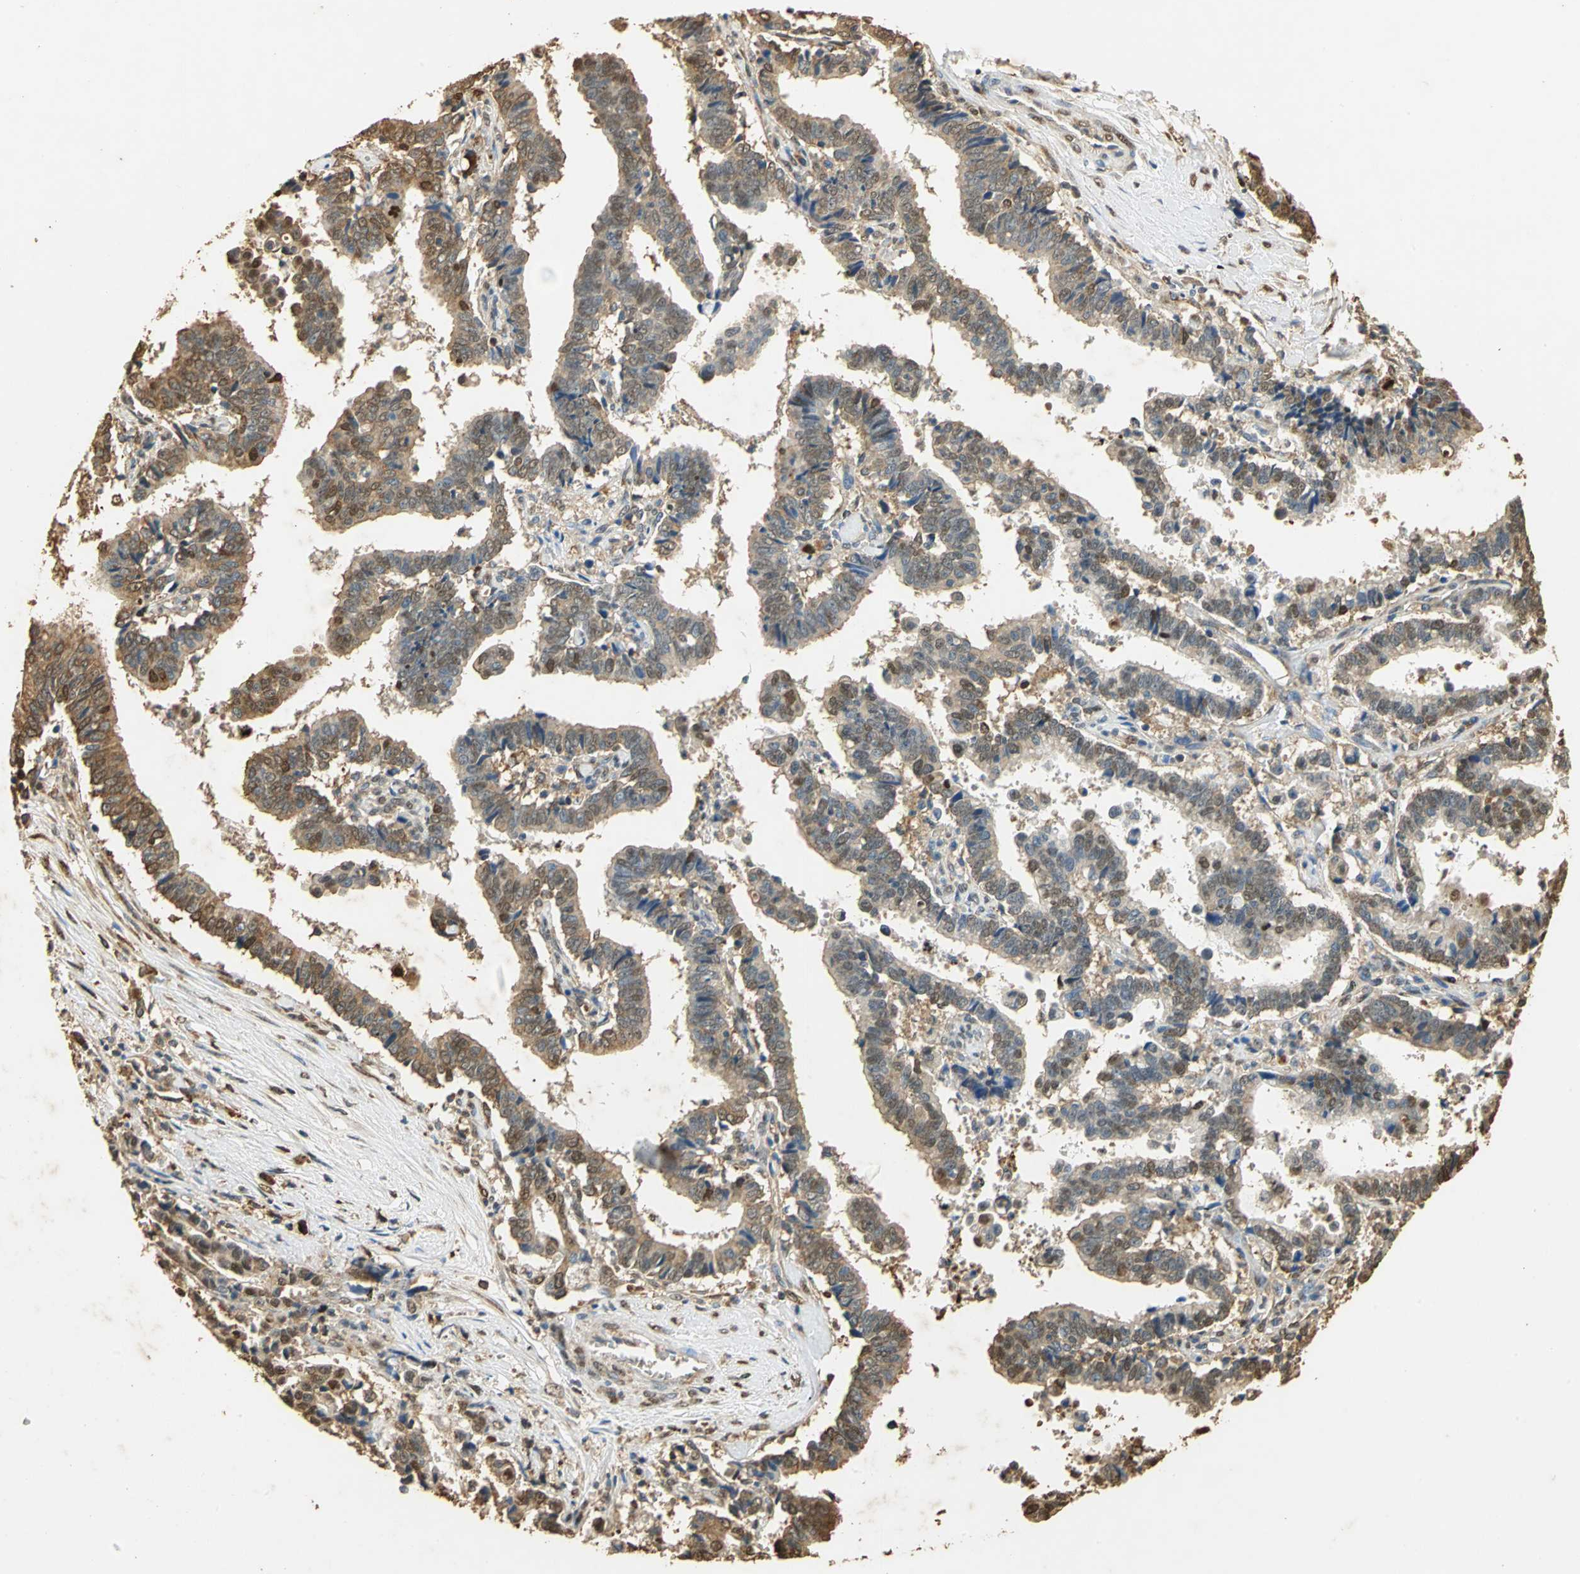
{"staining": {"intensity": "moderate", "quantity": ">75%", "location": "cytoplasmic/membranous"}, "tissue": "liver cancer", "cell_type": "Tumor cells", "image_type": "cancer", "snomed": [{"axis": "morphology", "description": "Cholangiocarcinoma"}, {"axis": "topography", "description": "Liver"}], "caption": "A photomicrograph of human liver cancer (cholangiocarcinoma) stained for a protein displays moderate cytoplasmic/membranous brown staining in tumor cells. The staining was performed using DAB (3,3'-diaminobenzidine) to visualize the protein expression in brown, while the nuclei were stained in blue with hematoxylin (Magnification: 20x).", "gene": "GAPDH", "patient": {"sex": "male", "age": 57}}